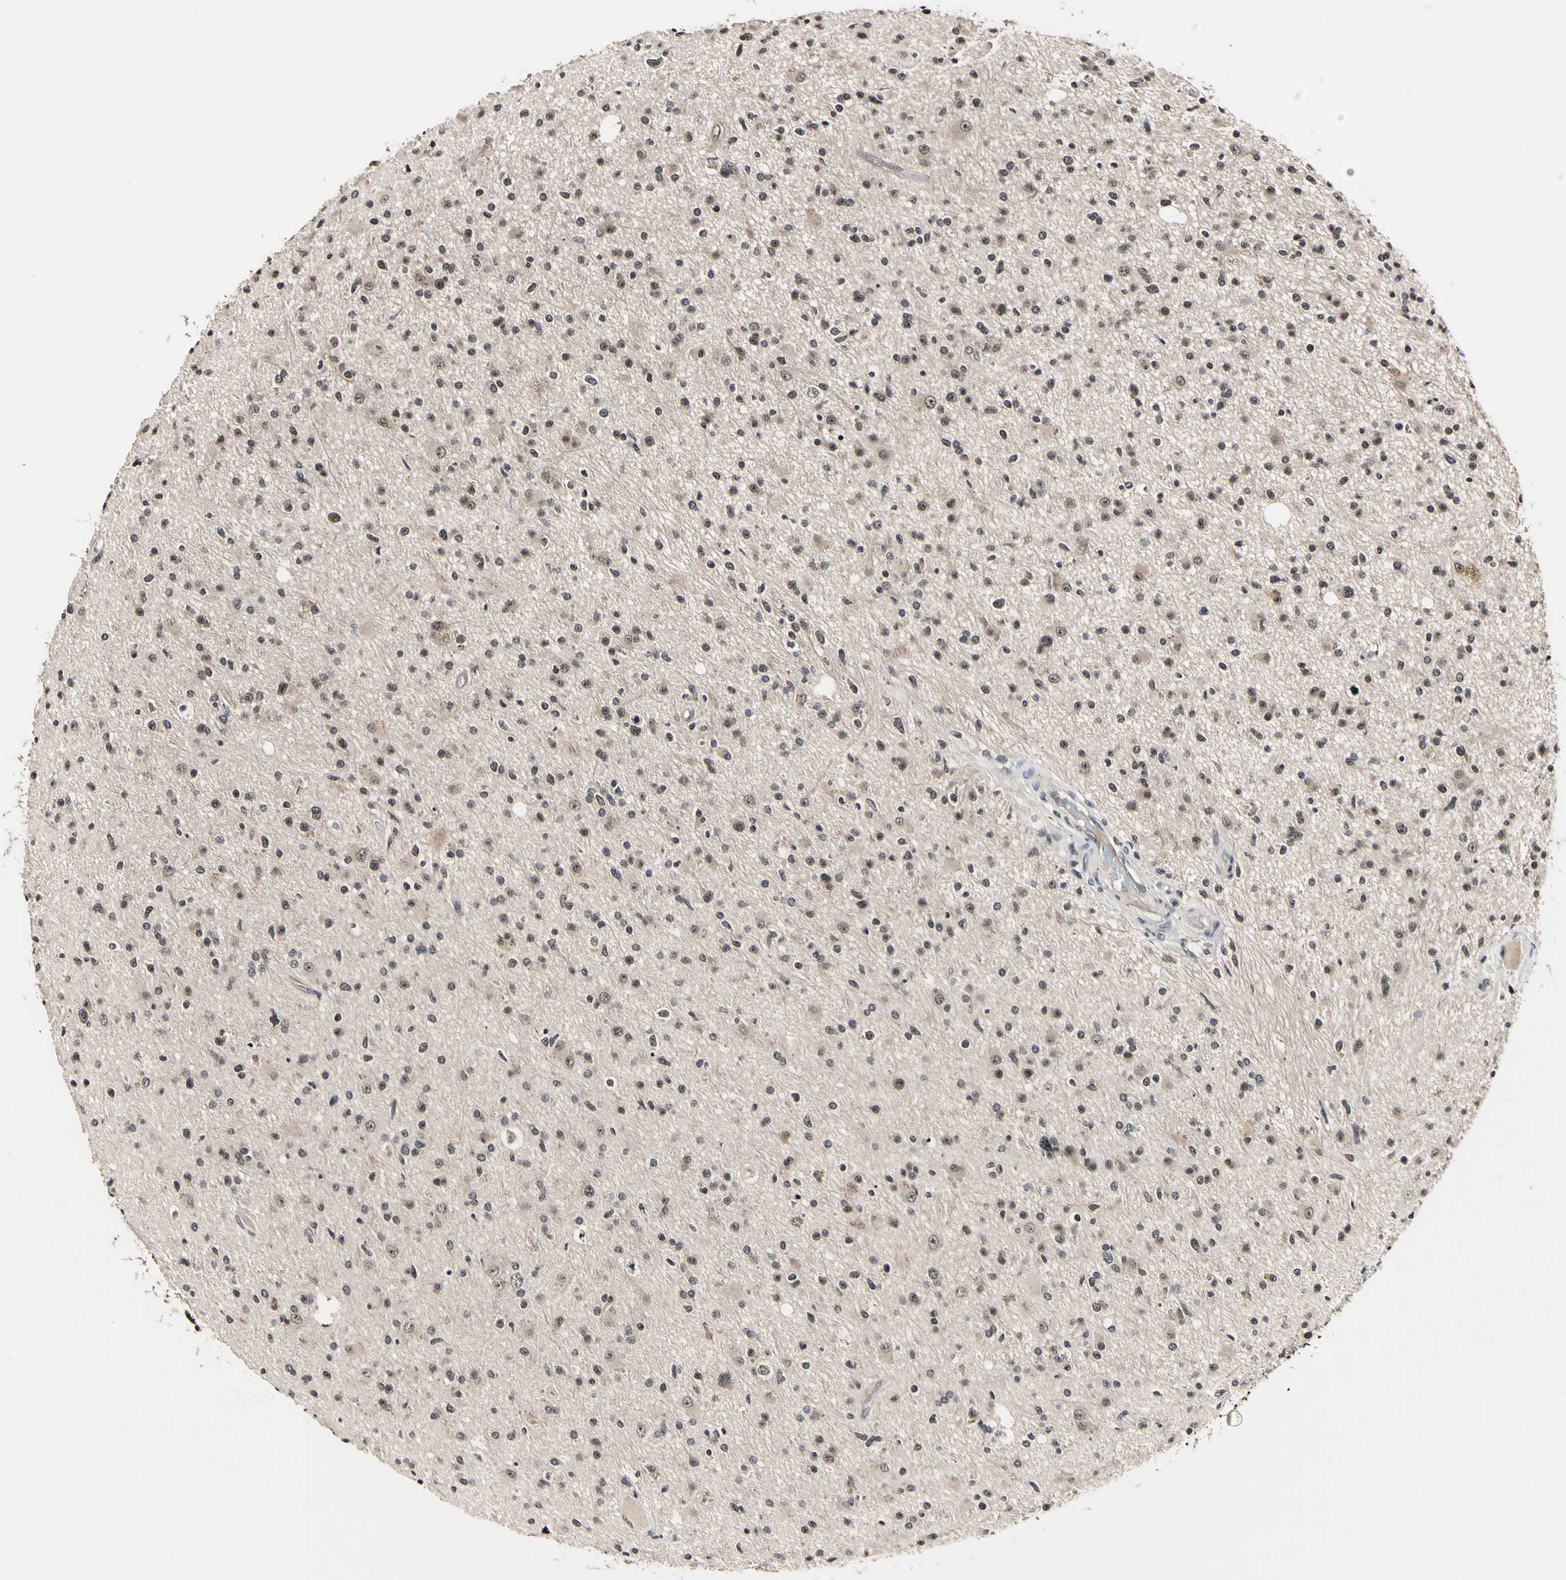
{"staining": {"intensity": "weak", "quantity": ">75%", "location": "cytoplasmic/membranous,nuclear"}, "tissue": "glioma", "cell_type": "Tumor cells", "image_type": "cancer", "snomed": [{"axis": "morphology", "description": "Glioma, malignant, High grade"}, {"axis": "topography", "description": "Brain"}], "caption": "IHC (DAB) staining of human glioma shows weak cytoplasmic/membranous and nuclear protein staining in about >75% of tumor cells.", "gene": "PSMD10", "patient": {"sex": "male", "age": 33}}